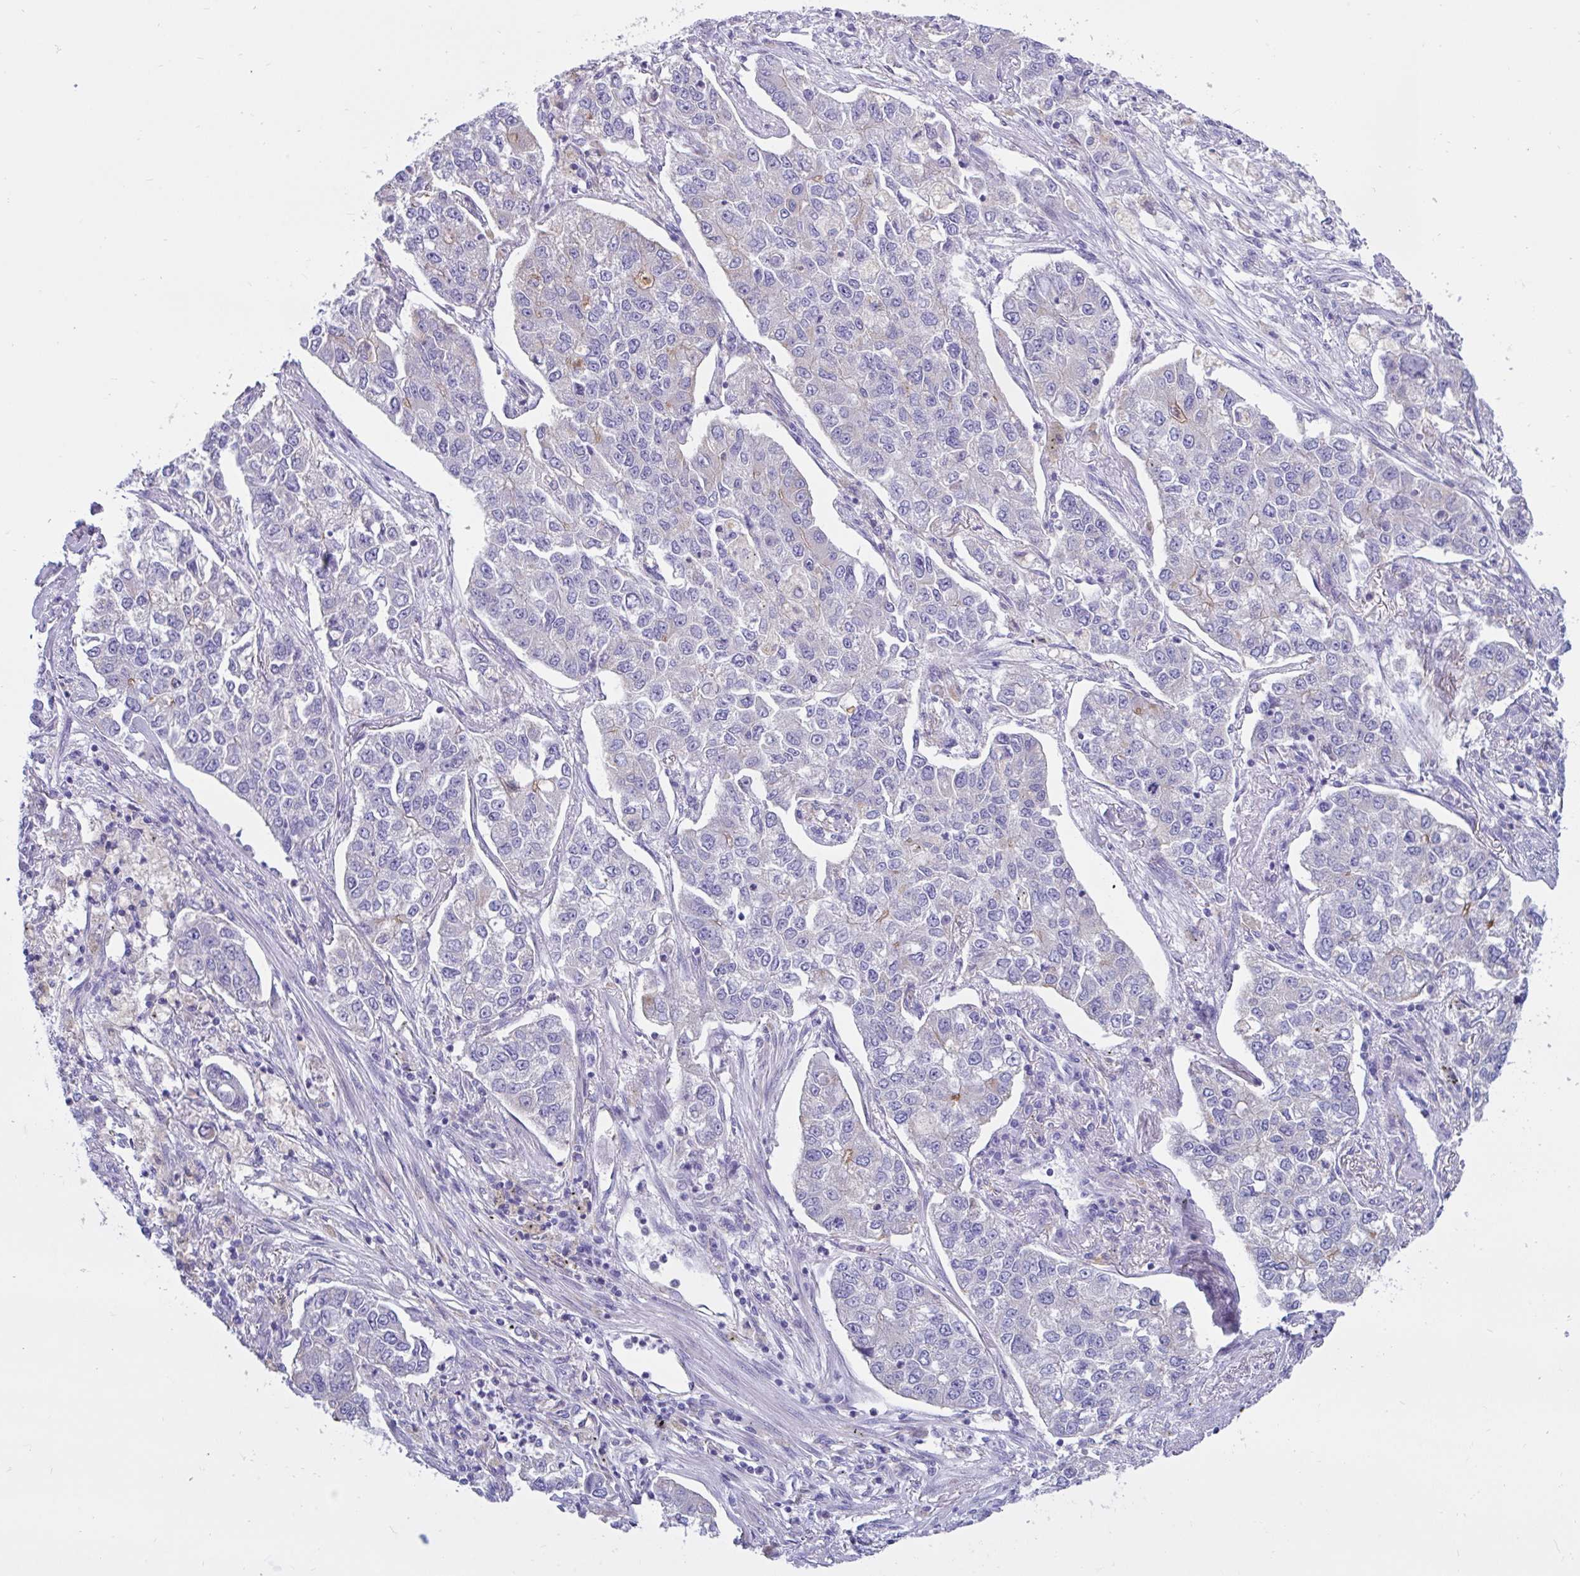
{"staining": {"intensity": "negative", "quantity": "none", "location": "none"}, "tissue": "lung cancer", "cell_type": "Tumor cells", "image_type": "cancer", "snomed": [{"axis": "morphology", "description": "Adenocarcinoma, NOS"}, {"axis": "topography", "description": "Lung"}], "caption": "This is an IHC micrograph of lung cancer. There is no staining in tumor cells.", "gene": "RPL22L1", "patient": {"sex": "male", "age": 49}}